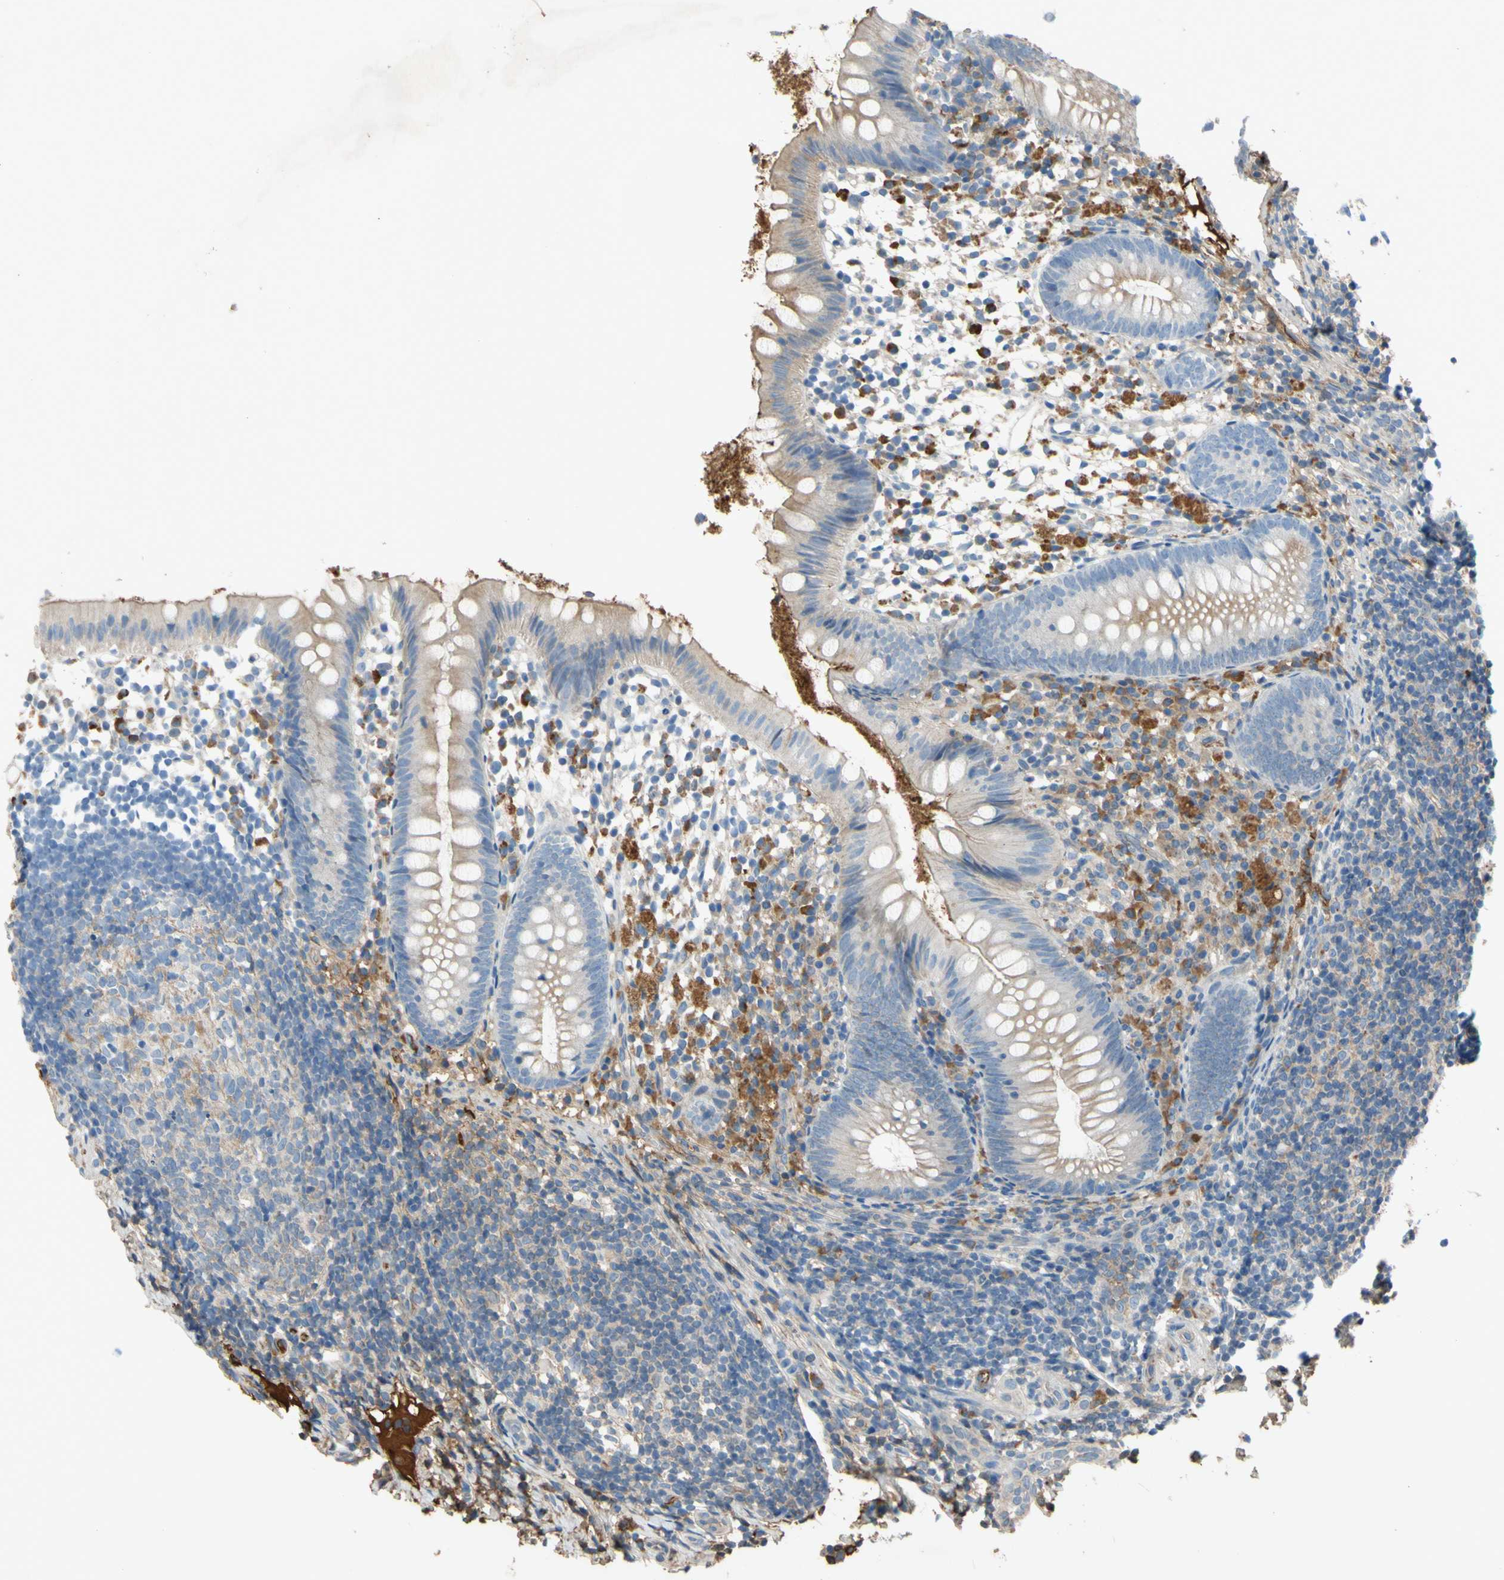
{"staining": {"intensity": "weak", "quantity": ">75%", "location": "cytoplasmic/membranous"}, "tissue": "appendix", "cell_type": "Glandular cells", "image_type": "normal", "snomed": [{"axis": "morphology", "description": "Normal tissue, NOS"}, {"axis": "topography", "description": "Appendix"}], "caption": "Protein expression by IHC displays weak cytoplasmic/membranous positivity in approximately >75% of glandular cells in unremarkable appendix. Using DAB (brown) and hematoxylin (blue) stains, captured at high magnification using brightfield microscopy.", "gene": "TIMP2", "patient": {"sex": "female", "age": 20}}